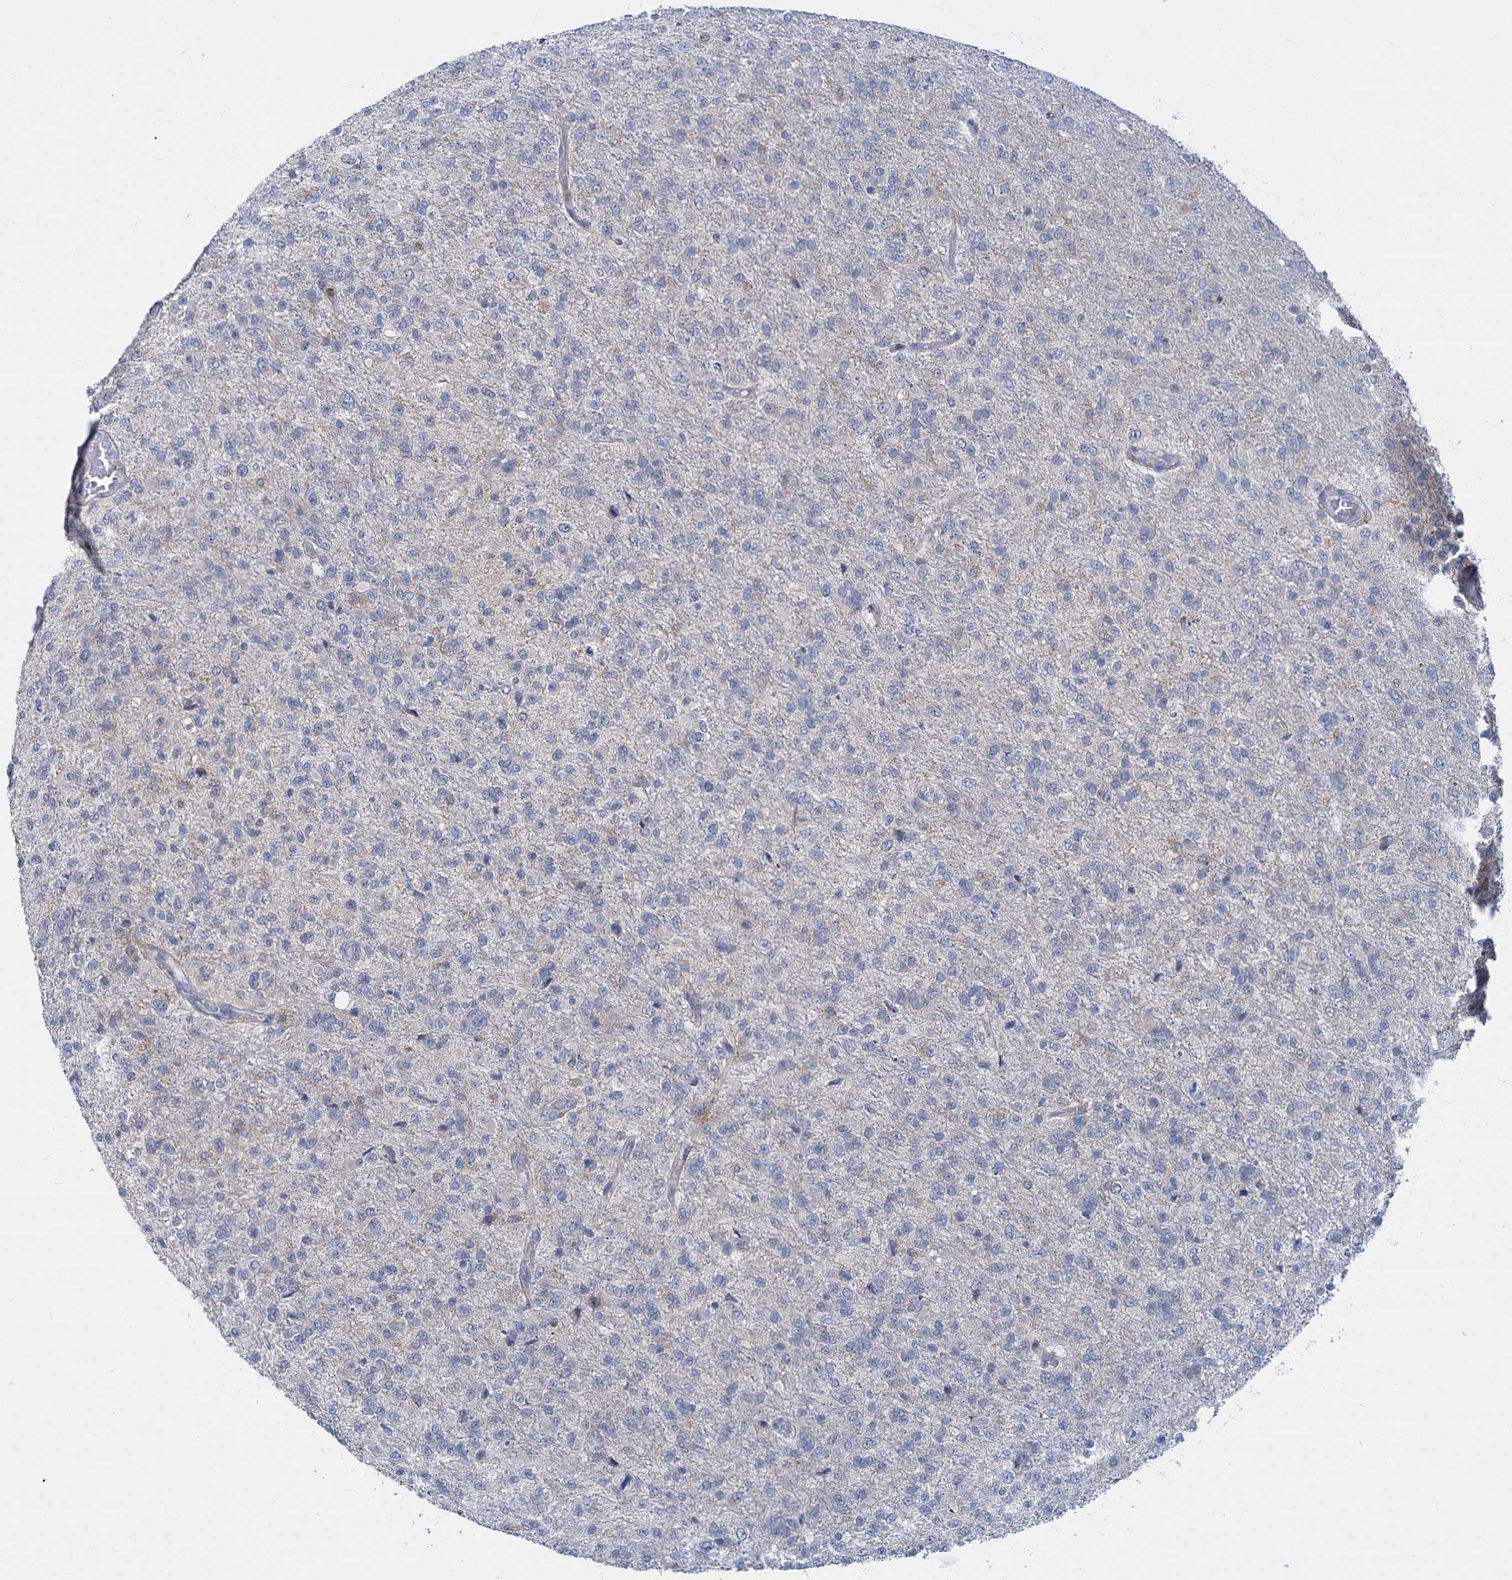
{"staining": {"intensity": "negative", "quantity": "none", "location": "none"}, "tissue": "glioma", "cell_type": "Tumor cells", "image_type": "cancer", "snomed": [{"axis": "morphology", "description": "Glioma, malignant, High grade"}, {"axis": "topography", "description": "Brain"}], "caption": "This is an IHC image of human high-grade glioma (malignant). There is no staining in tumor cells.", "gene": "LRCH4", "patient": {"sex": "female", "age": 74}}